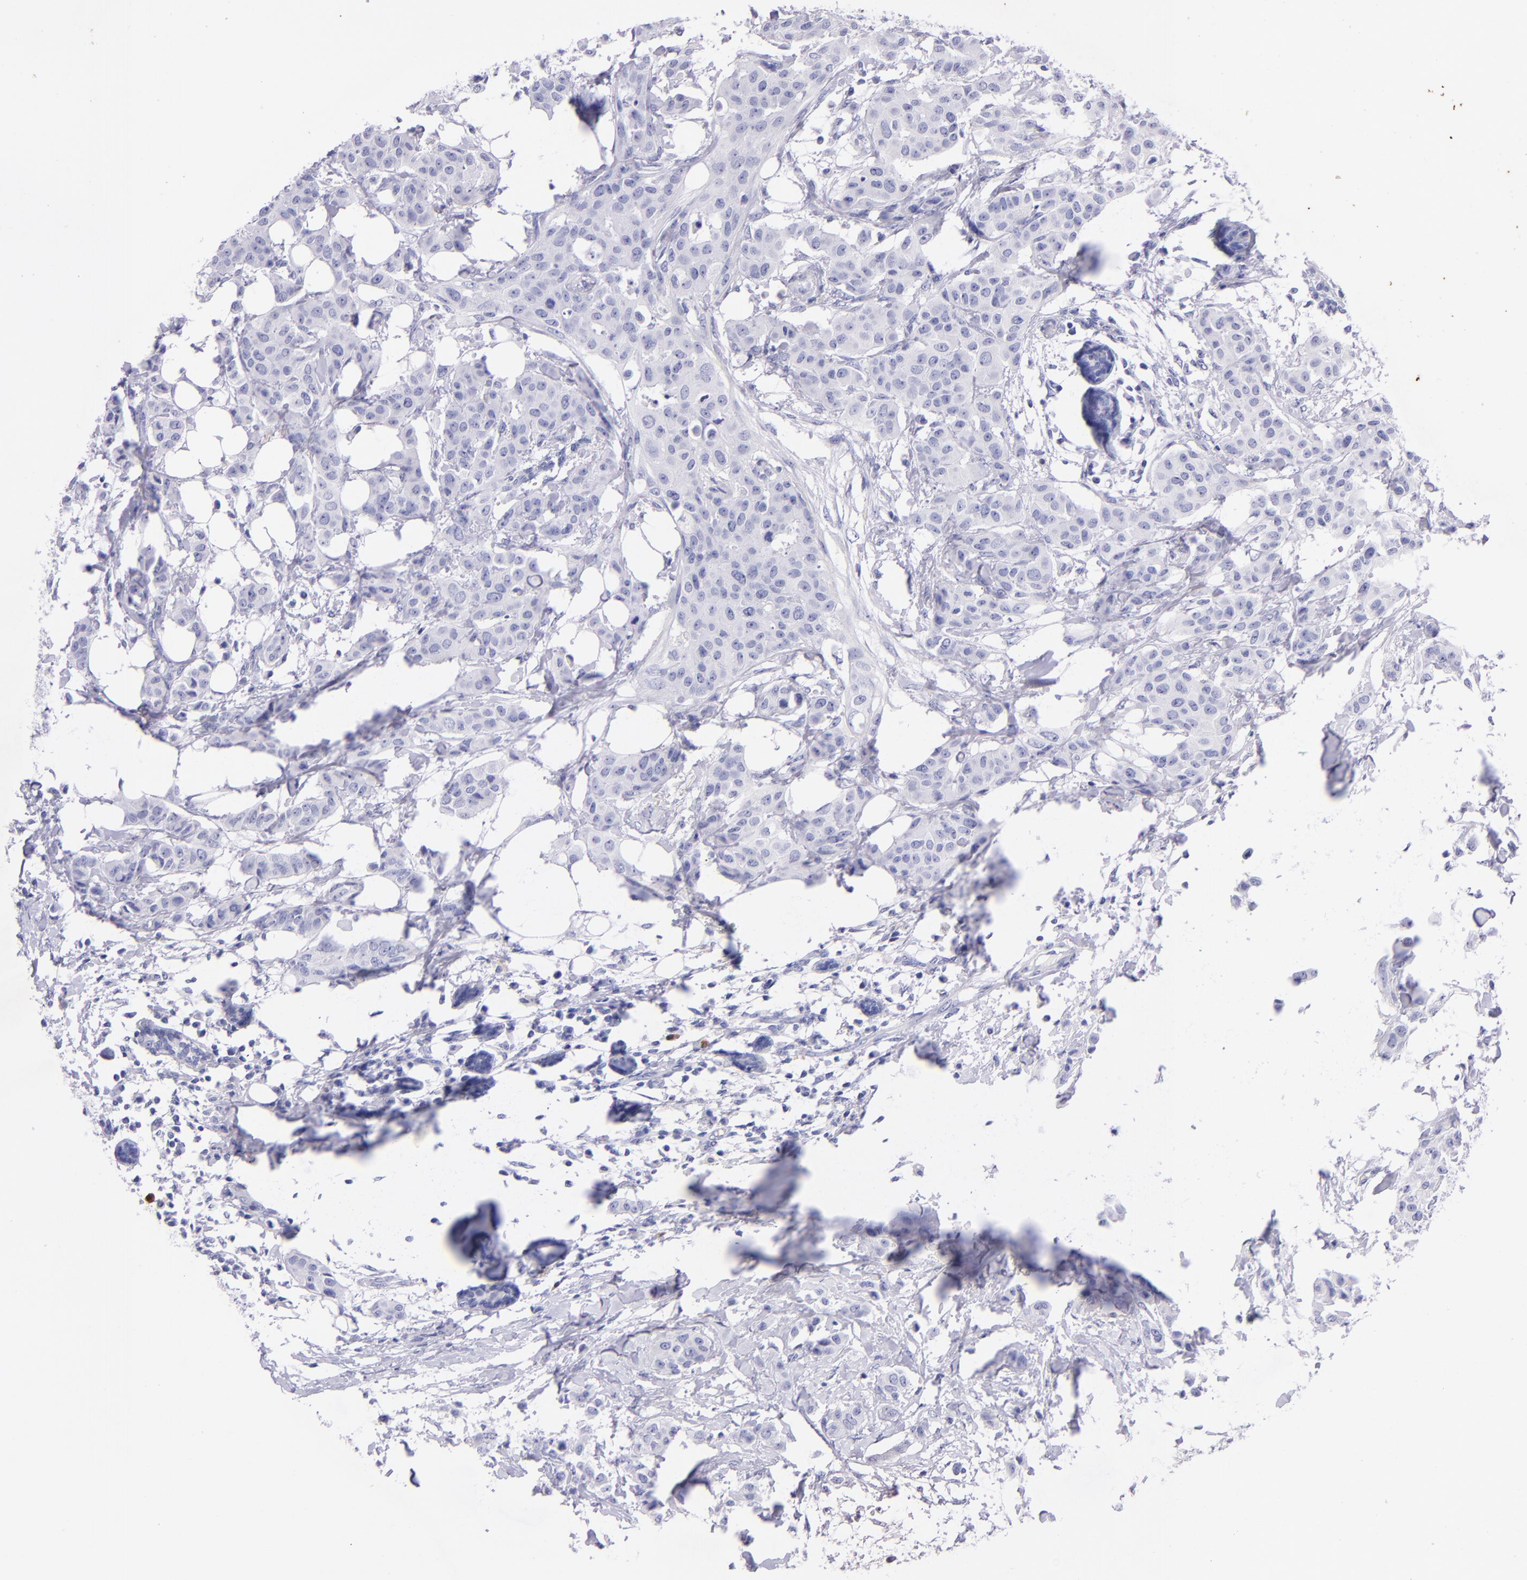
{"staining": {"intensity": "negative", "quantity": "none", "location": "none"}, "tissue": "breast cancer", "cell_type": "Tumor cells", "image_type": "cancer", "snomed": [{"axis": "morphology", "description": "Duct carcinoma"}, {"axis": "topography", "description": "Breast"}], "caption": "Tumor cells are negative for brown protein staining in invasive ductal carcinoma (breast). (DAB IHC visualized using brightfield microscopy, high magnification).", "gene": "UCHL1", "patient": {"sex": "female", "age": 40}}